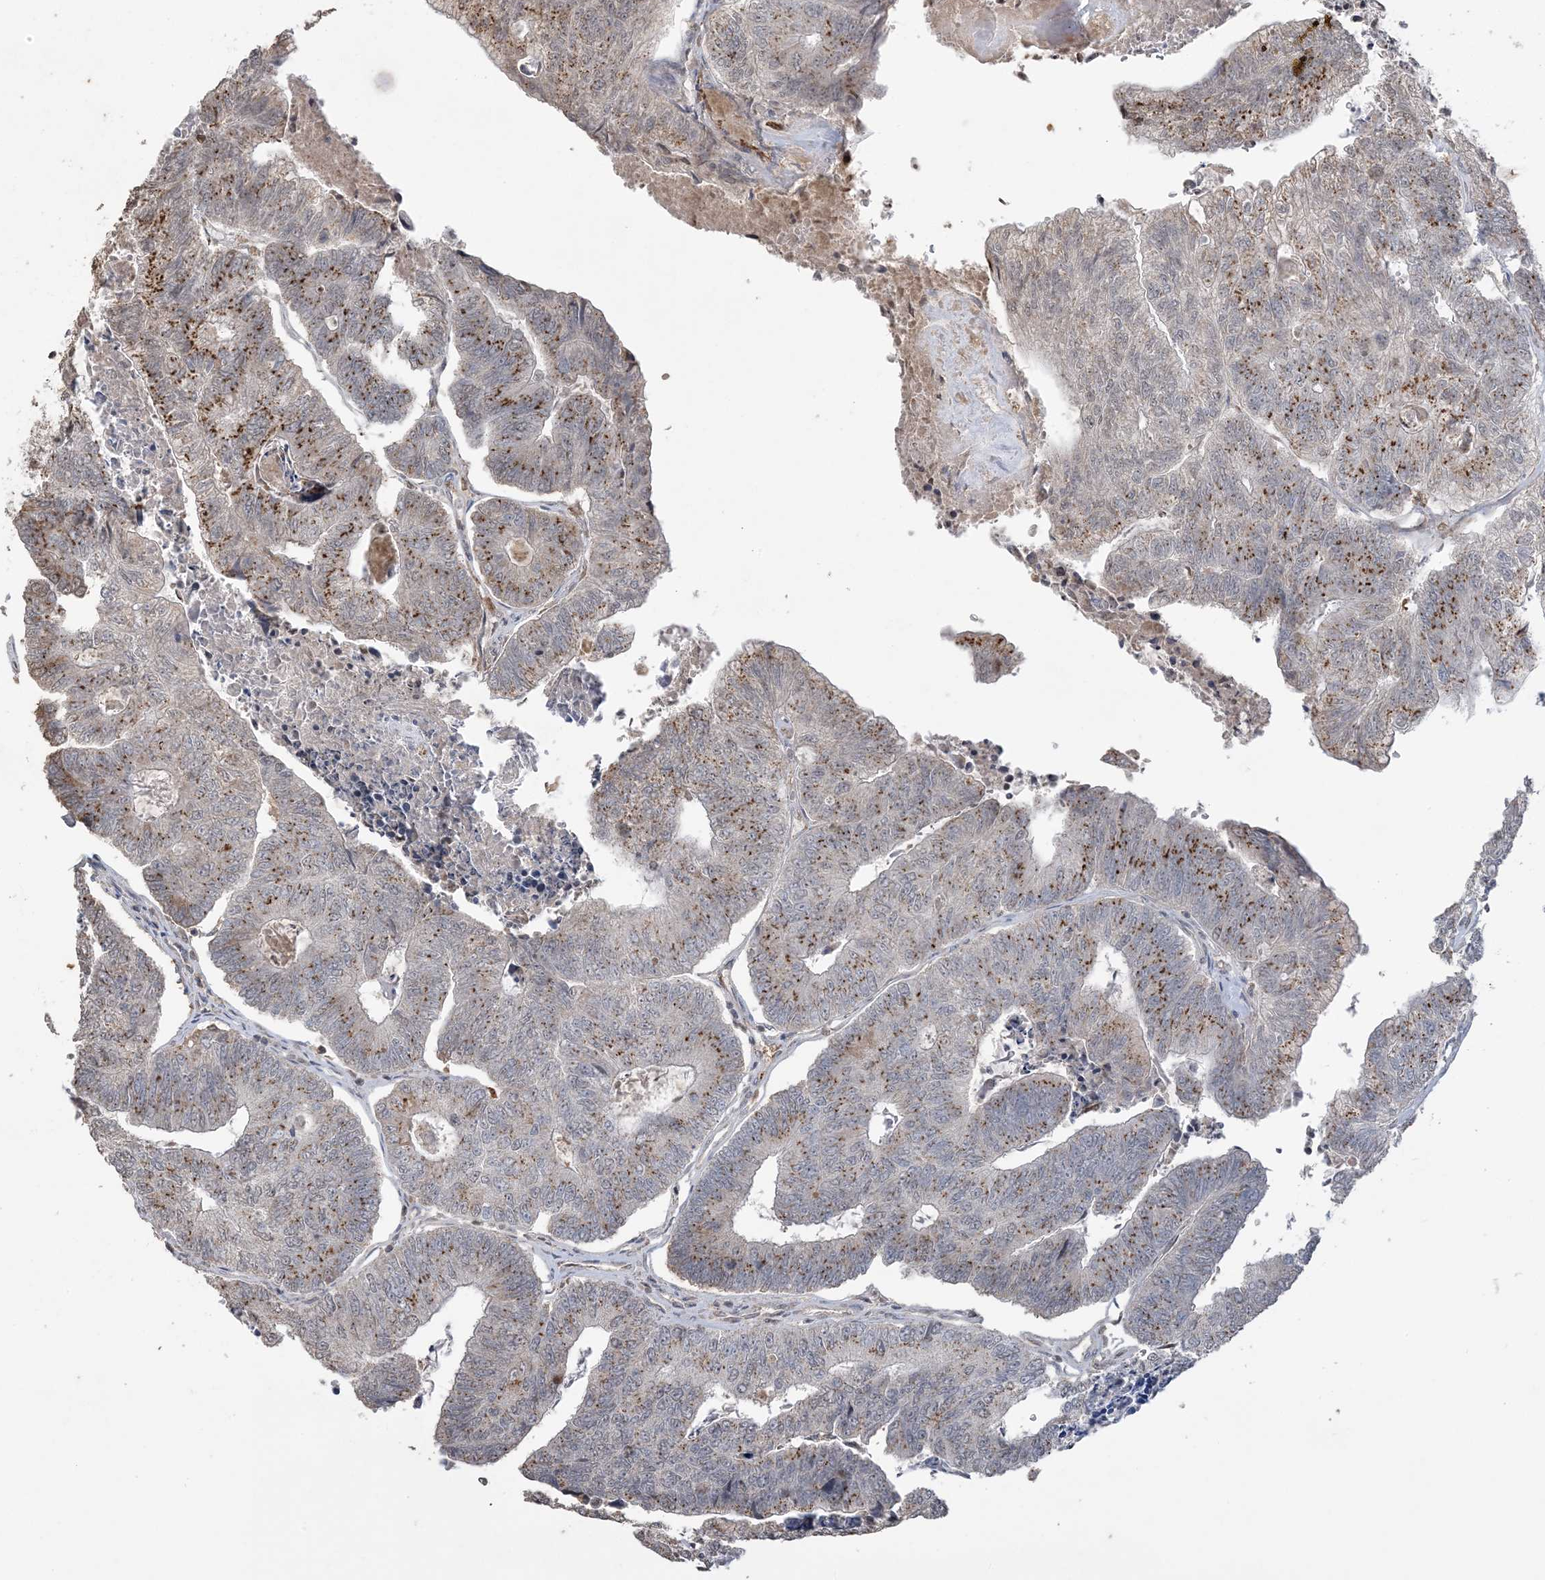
{"staining": {"intensity": "moderate", "quantity": ">75%", "location": "cytoplasmic/membranous"}, "tissue": "colorectal cancer", "cell_type": "Tumor cells", "image_type": "cancer", "snomed": [{"axis": "morphology", "description": "Adenocarcinoma, NOS"}, {"axis": "topography", "description": "Colon"}], "caption": "Immunohistochemistry (IHC) of human colorectal adenocarcinoma reveals medium levels of moderate cytoplasmic/membranous staining in approximately >75% of tumor cells.", "gene": "XRN1", "patient": {"sex": "female", "age": 67}}